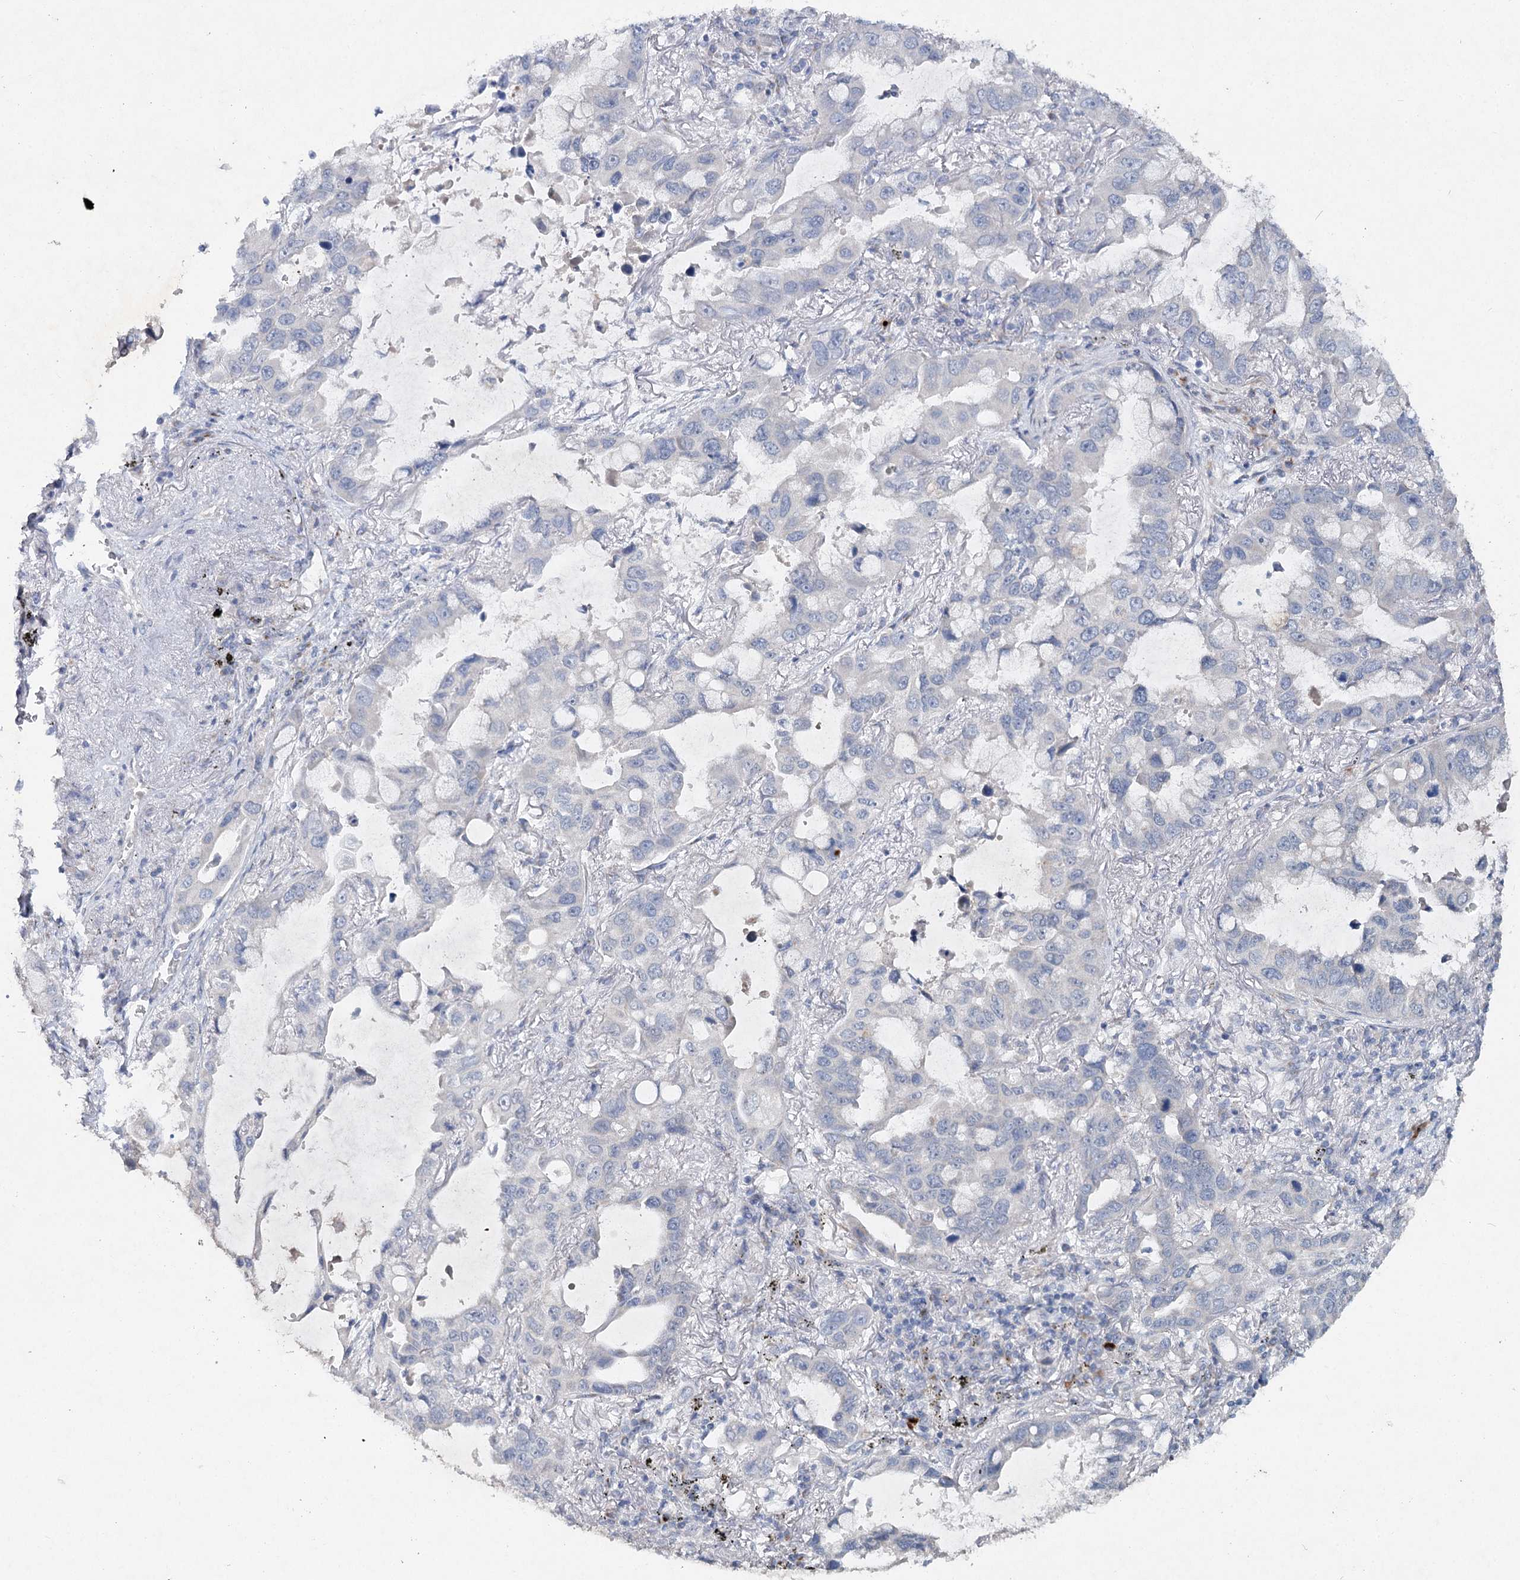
{"staining": {"intensity": "negative", "quantity": "none", "location": "none"}, "tissue": "lung cancer", "cell_type": "Tumor cells", "image_type": "cancer", "snomed": [{"axis": "morphology", "description": "Adenocarcinoma, NOS"}, {"axis": "topography", "description": "Lung"}], "caption": "Lung cancer (adenocarcinoma) was stained to show a protein in brown. There is no significant positivity in tumor cells.", "gene": "RFX6", "patient": {"sex": "male", "age": 64}}